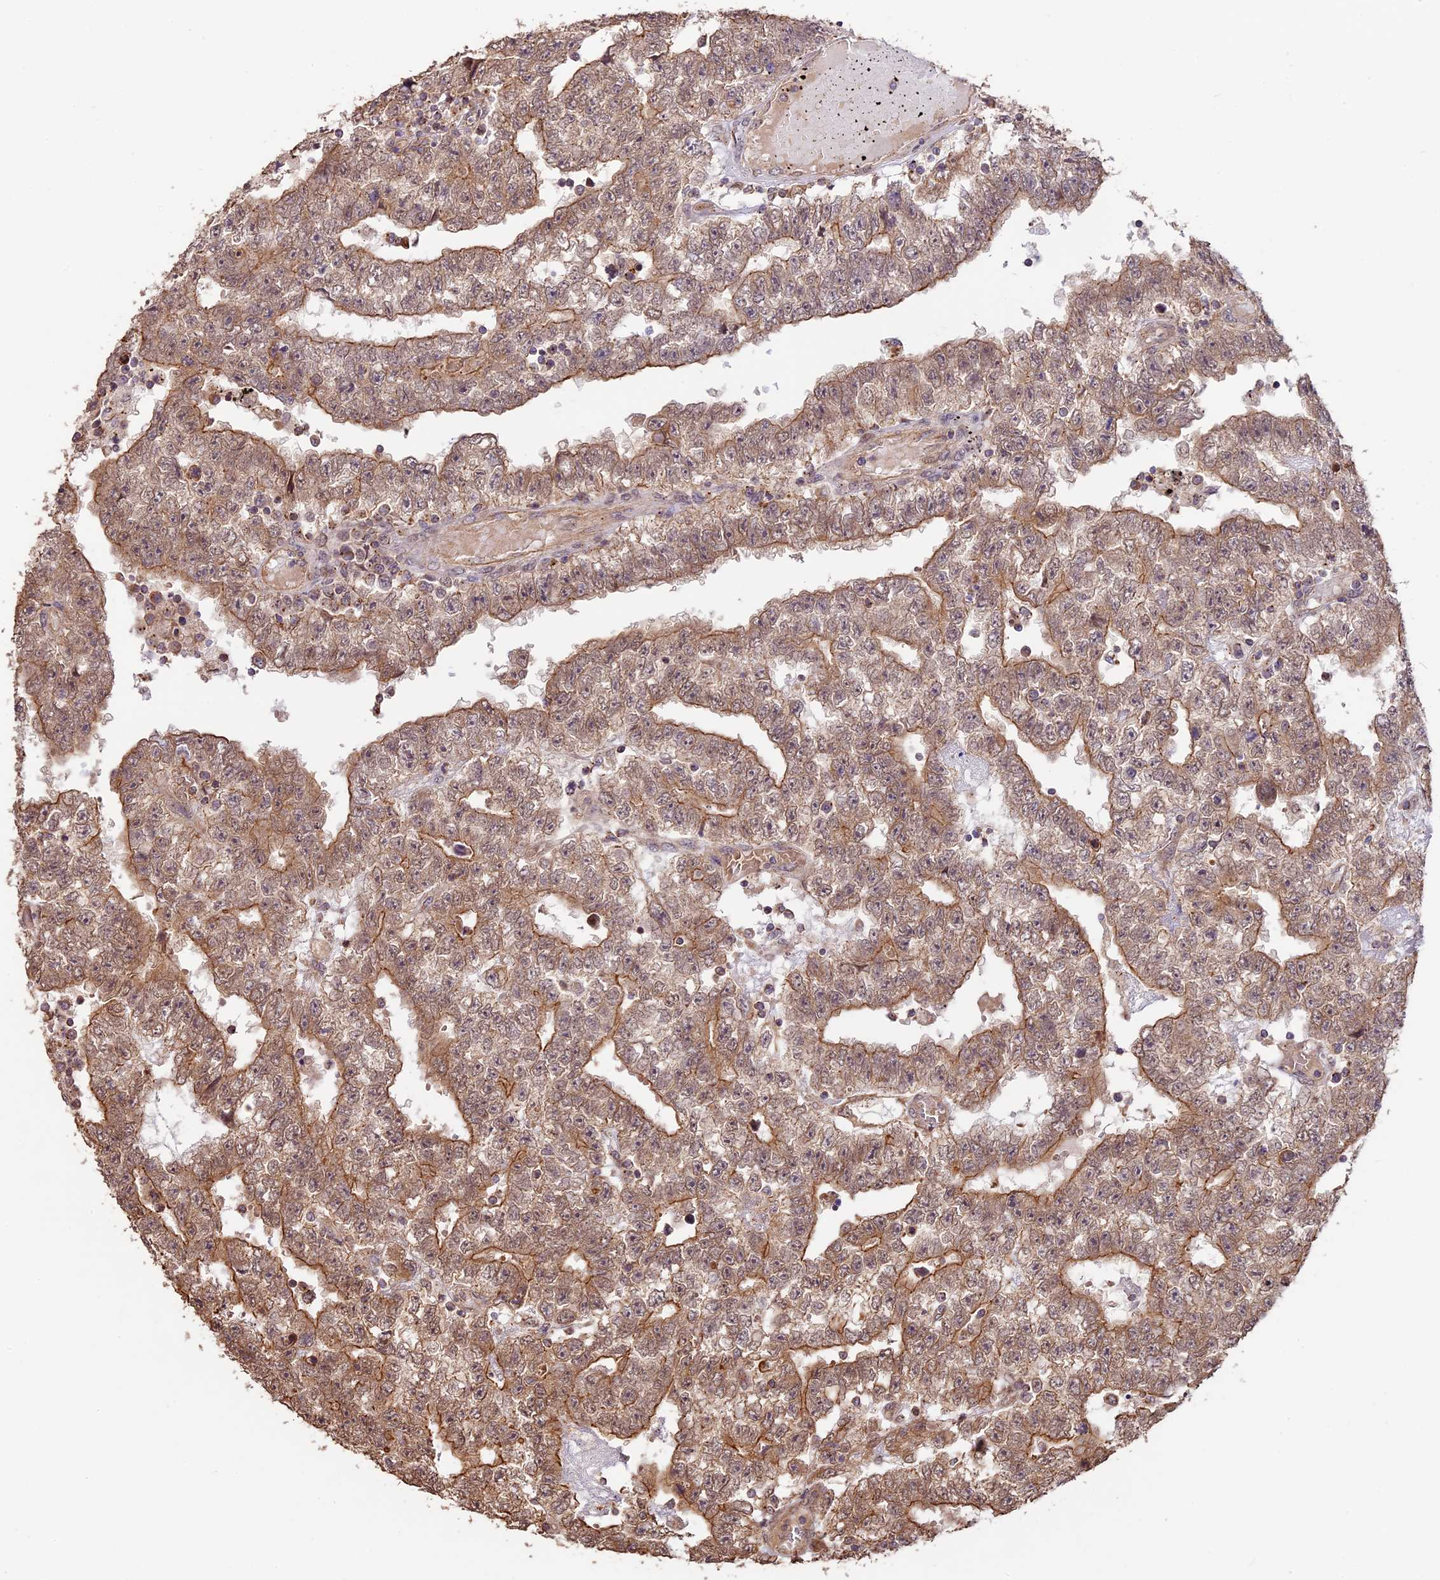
{"staining": {"intensity": "moderate", "quantity": ">75%", "location": "cytoplasmic/membranous"}, "tissue": "testis cancer", "cell_type": "Tumor cells", "image_type": "cancer", "snomed": [{"axis": "morphology", "description": "Carcinoma, Embryonal, NOS"}, {"axis": "topography", "description": "Testis"}], "caption": "Approximately >75% of tumor cells in embryonal carcinoma (testis) reveal moderate cytoplasmic/membranous protein positivity as visualized by brown immunohistochemical staining.", "gene": "BCAS4", "patient": {"sex": "male", "age": 25}}